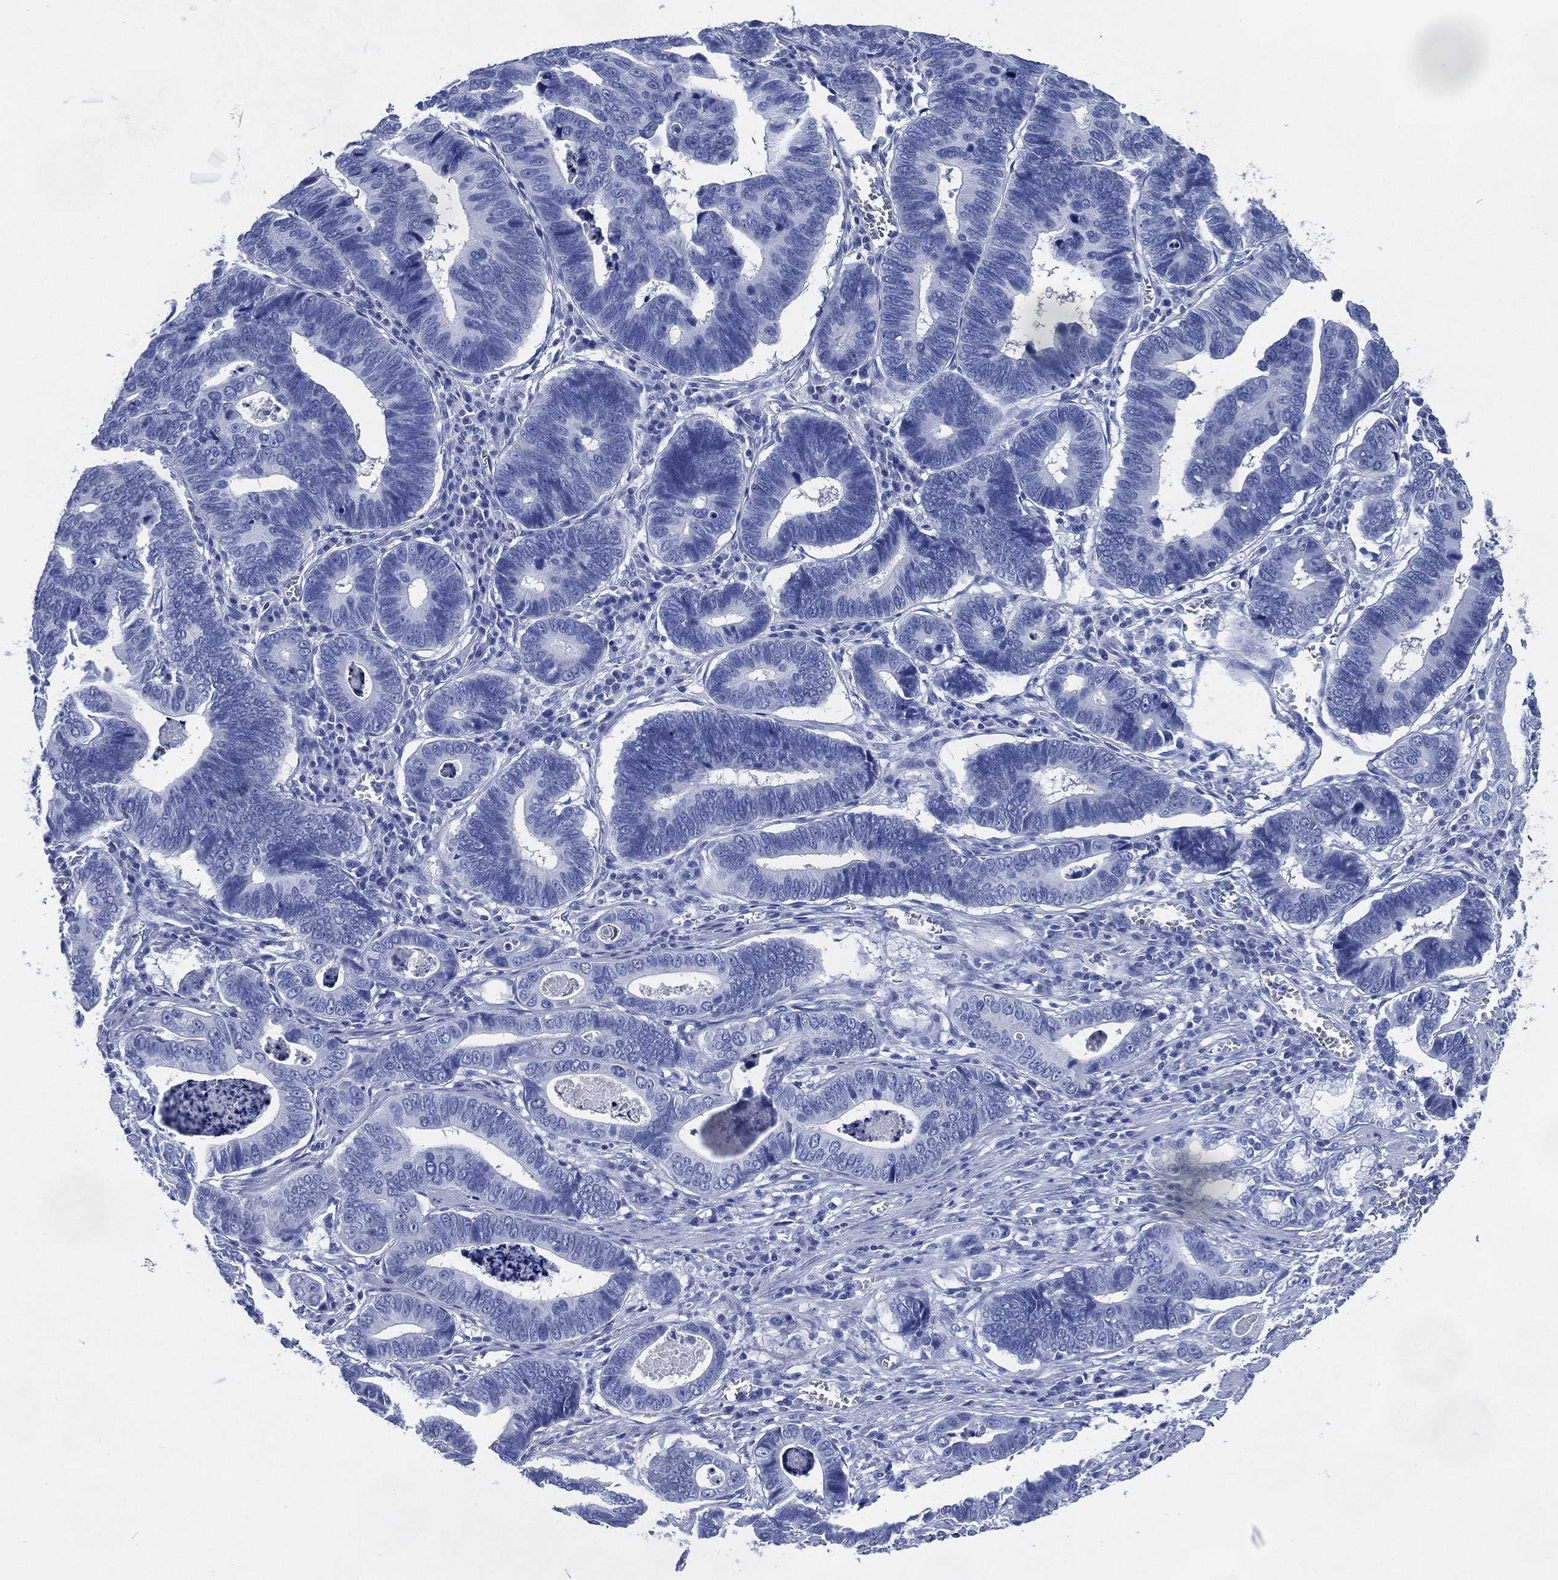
{"staining": {"intensity": "negative", "quantity": "none", "location": "none"}, "tissue": "stomach cancer", "cell_type": "Tumor cells", "image_type": "cancer", "snomed": [{"axis": "morphology", "description": "Adenocarcinoma, NOS"}, {"axis": "topography", "description": "Stomach"}], "caption": "Adenocarcinoma (stomach) was stained to show a protein in brown. There is no significant expression in tumor cells.", "gene": "SIGLECL1", "patient": {"sex": "male", "age": 84}}